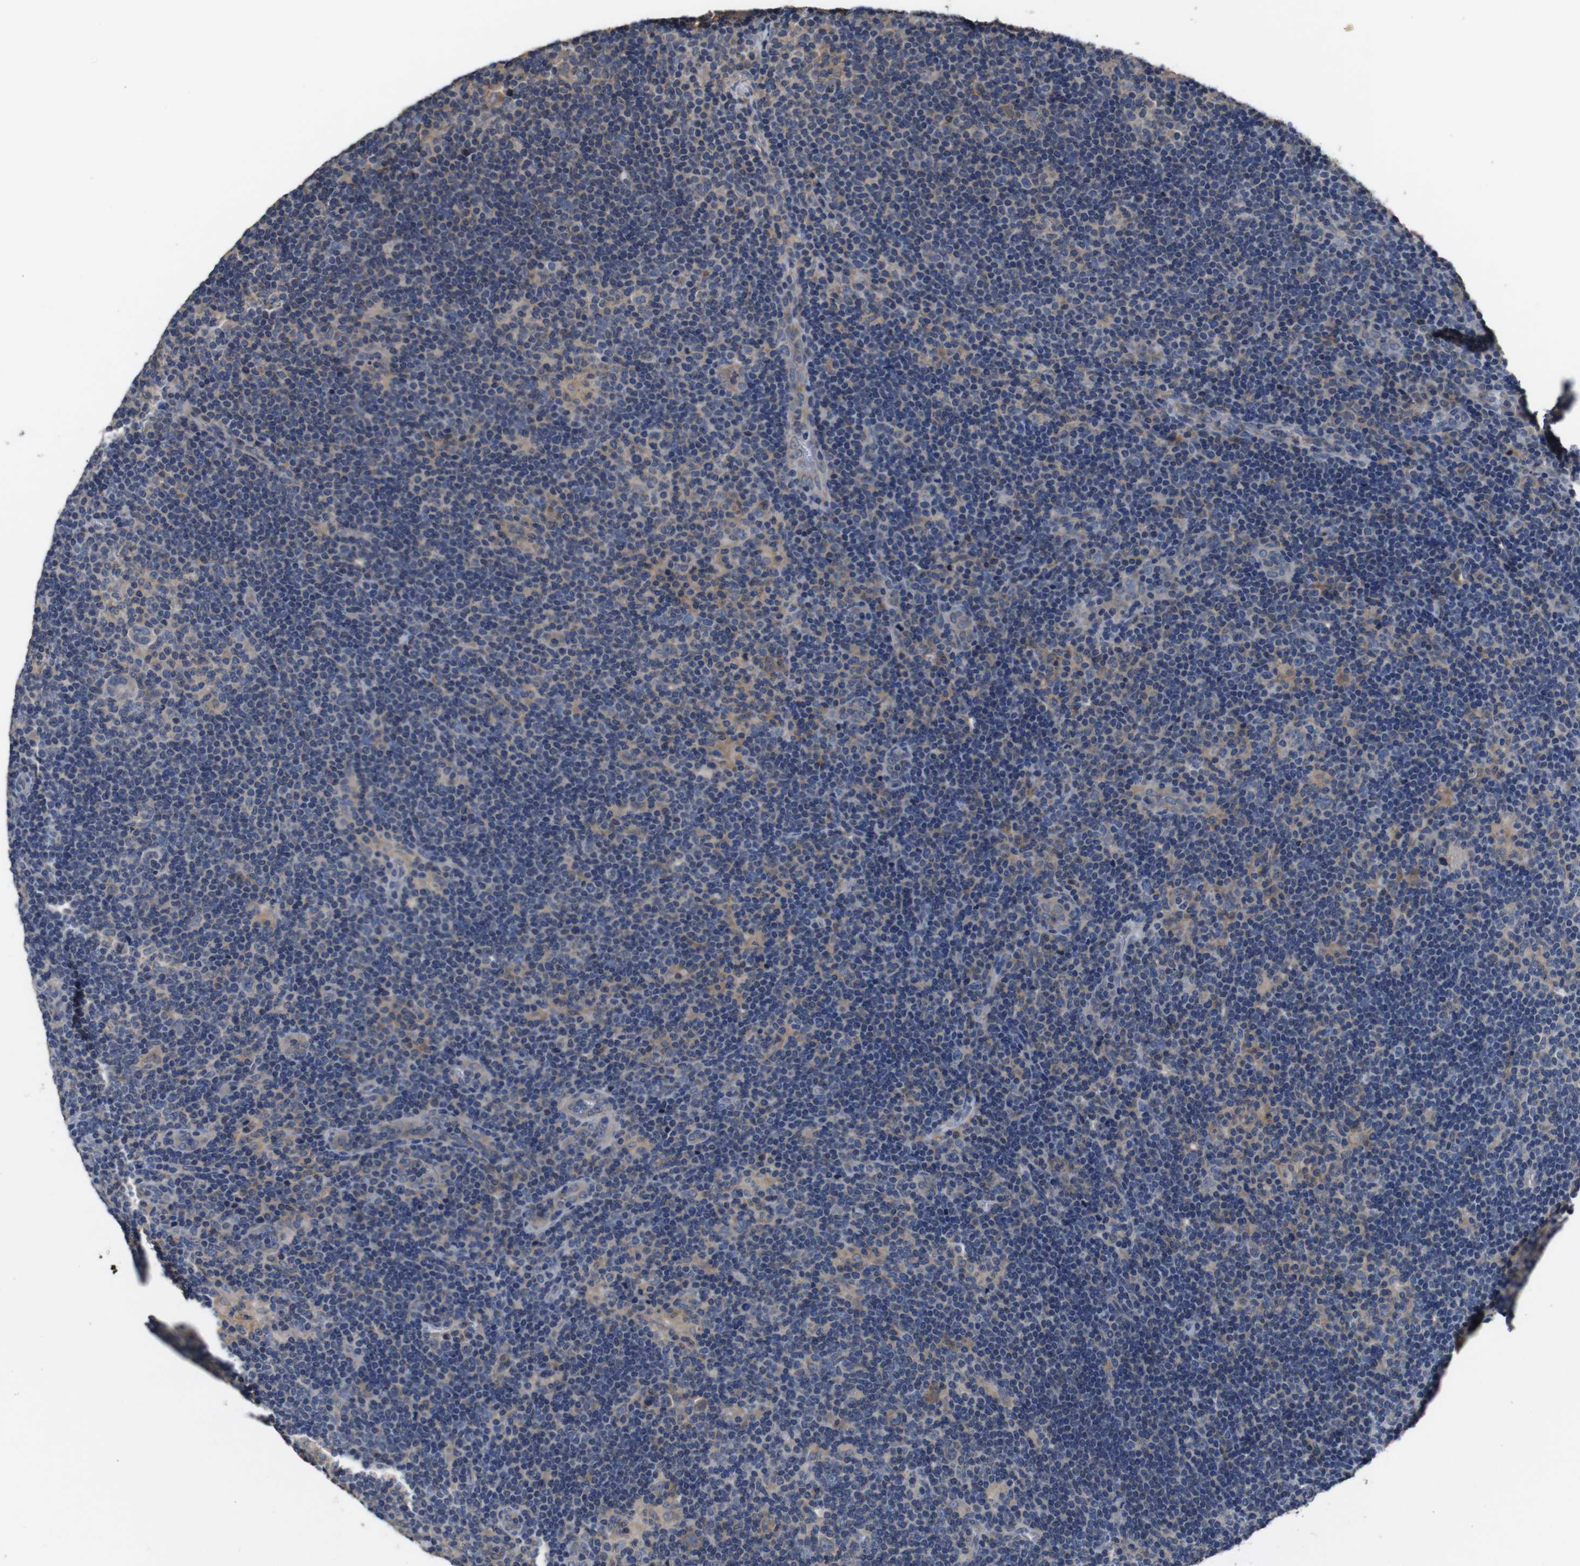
{"staining": {"intensity": "weak", "quantity": ">75%", "location": "cytoplasmic/membranous"}, "tissue": "lymphoma", "cell_type": "Tumor cells", "image_type": "cancer", "snomed": [{"axis": "morphology", "description": "Hodgkin's disease, NOS"}, {"axis": "topography", "description": "Lymph node"}], "caption": "Weak cytoplasmic/membranous expression for a protein is identified in approximately >75% of tumor cells of lymphoma using immunohistochemistry.", "gene": "GLIPR1", "patient": {"sex": "female", "age": 57}}